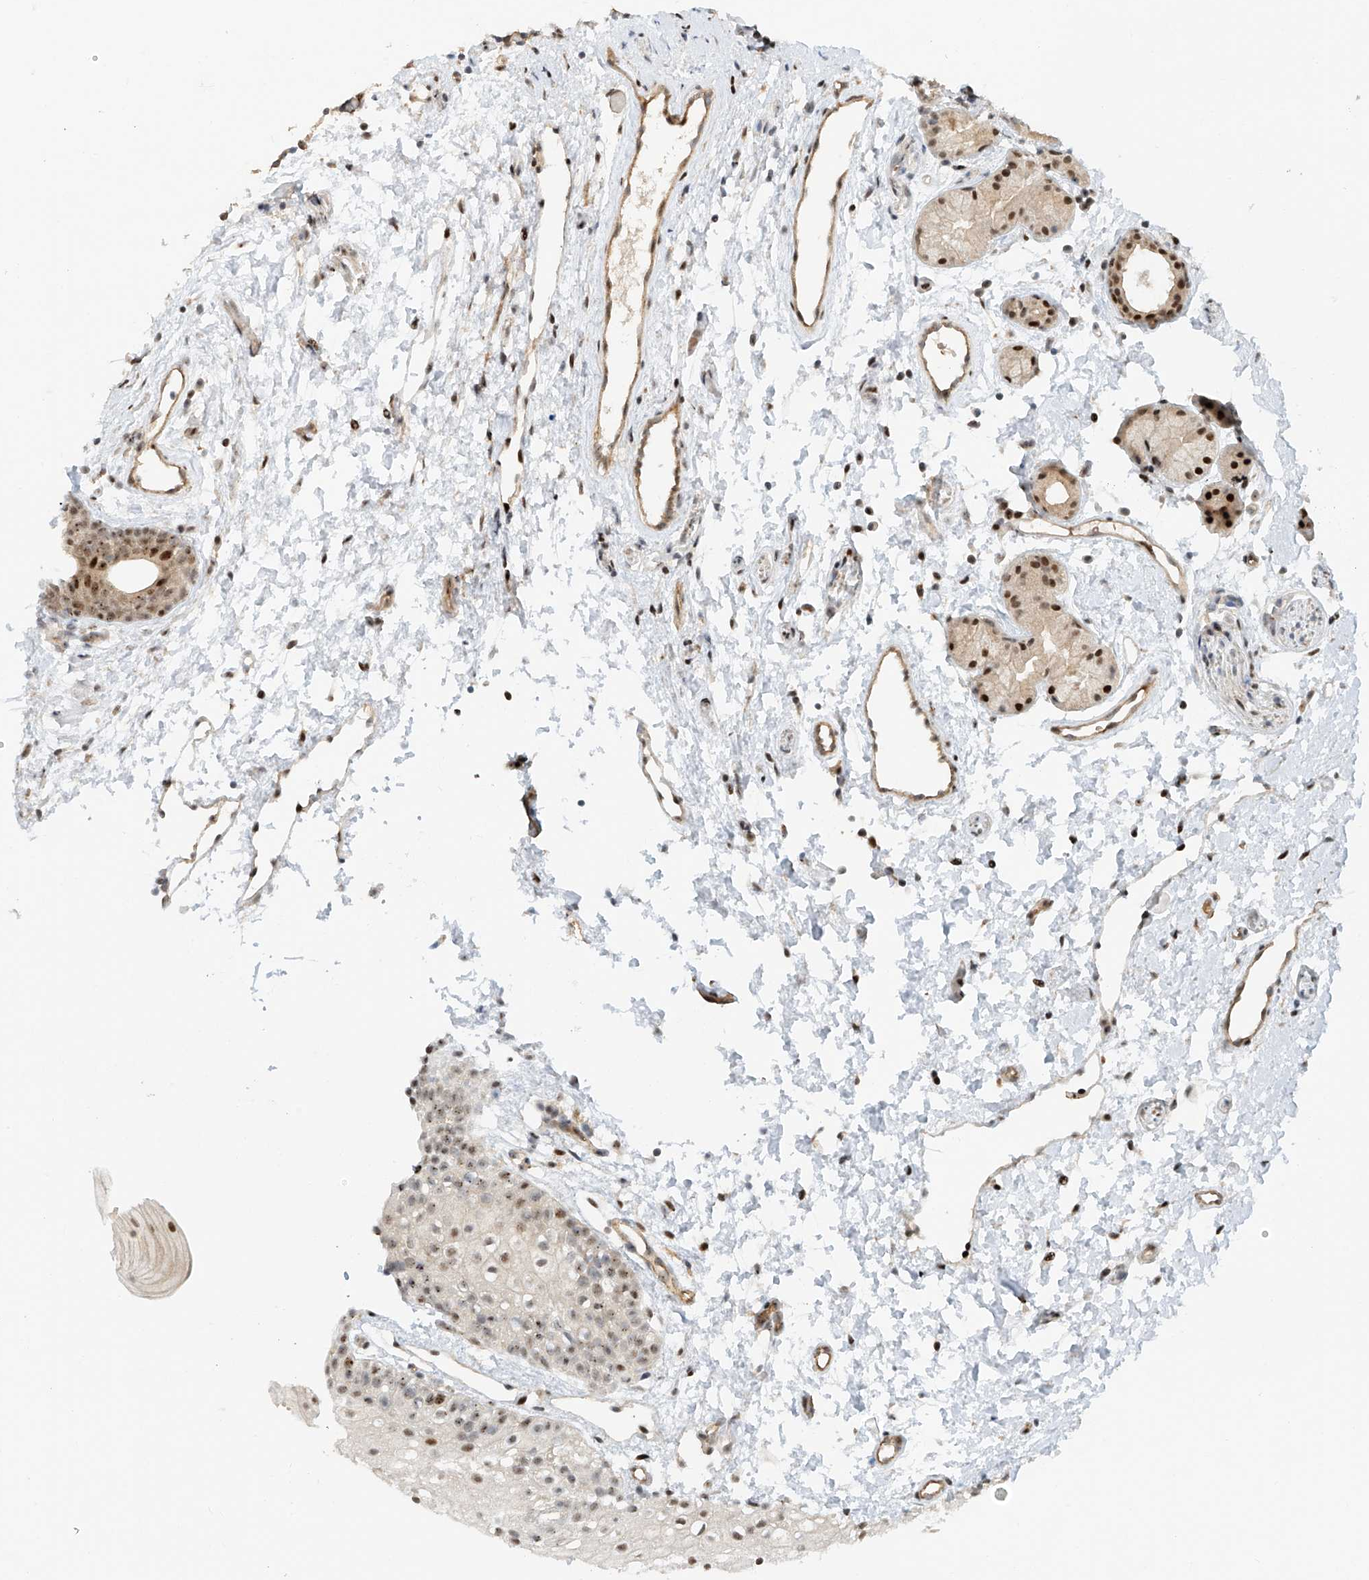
{"staining": {"intensity": "moderate", "quantity": "25%-75%", "location": "nuclear"}, "tissue": "oral mucosa", "cell_type": "Squamous epithelial cells", "image_type": "normal", "snomed": [{"axis": "morphology", "description": "Normal tissue, NOS"}, {"axis": "topography", "description": "Oral tissue"}], "caption": "Immunohistochemical staining of benign oral mucosa shows moderate nuclear protein expression in about 25%-75% of squamous epithelial cells. (IHC, brightfield microscopy, high magnification).", "gene": "ZNF514", "patient": {"sex": "male", "age": 28}}